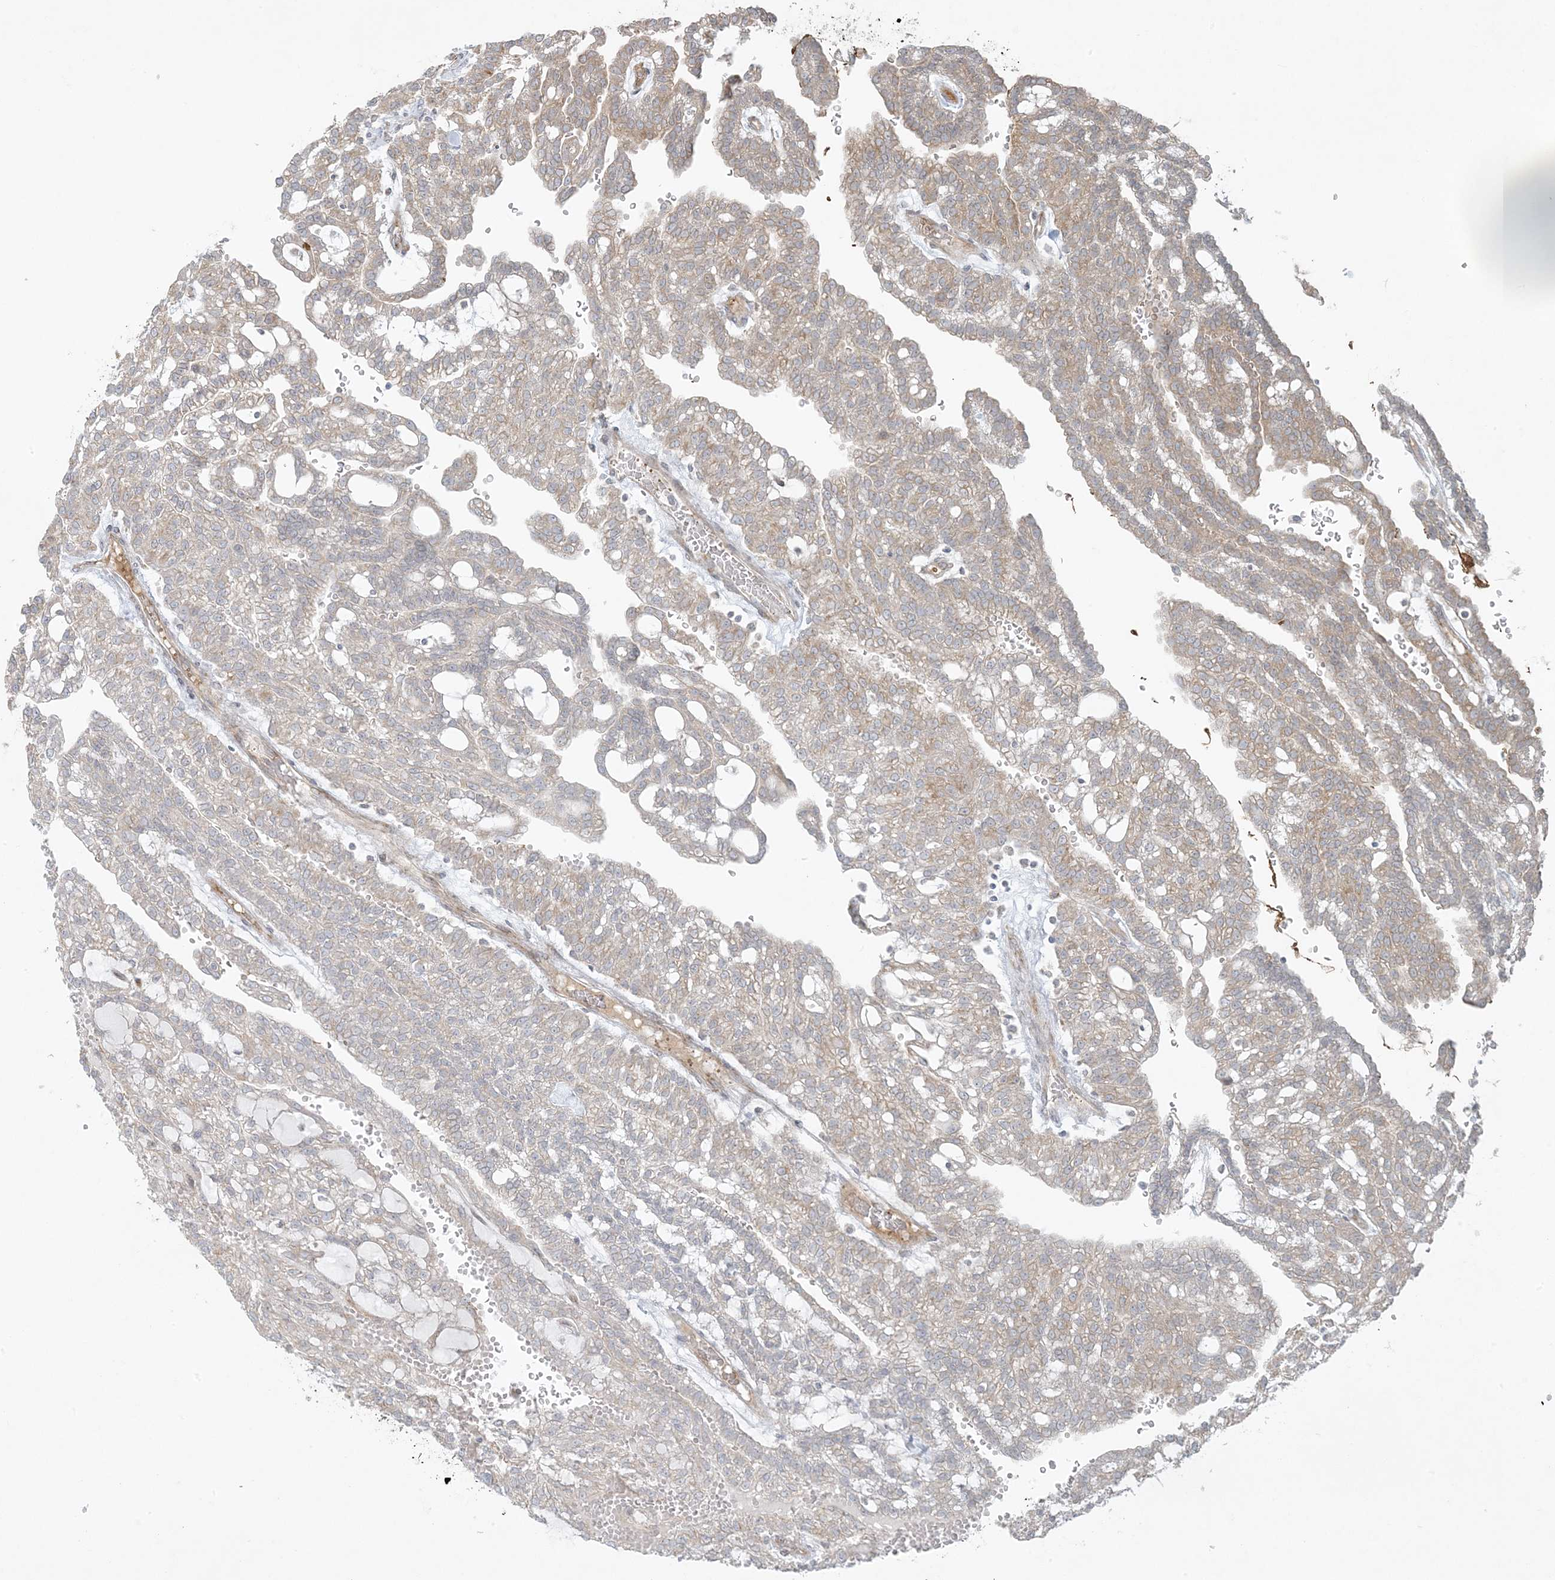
{"staining": {"intensity": "weak", "quantity": "25%-75%", "location": "cytoplasmic/membranous"}, "tissue": "renal cancer", "cell_type": "Tumor cells", "image_type": "cancer", "snomed": [{"axis": "morphology", "description": "Adenocarcinoma, NOS"}, {"axis": "topography", "description": "Kidney"}], "caption": "Tumor cells display low levels of weak cytoplasmic/membranous expression in approximately 25%-75% of cells in human adenocarcinoma (renal). The staining was performed using DAB to visualize the protein expression in brown, while the nuclei were stained in blue with hematoxylin (Magnification: 20x).", "gene": "ZNF263", "patient": {"sex": "male", "age": 63}}